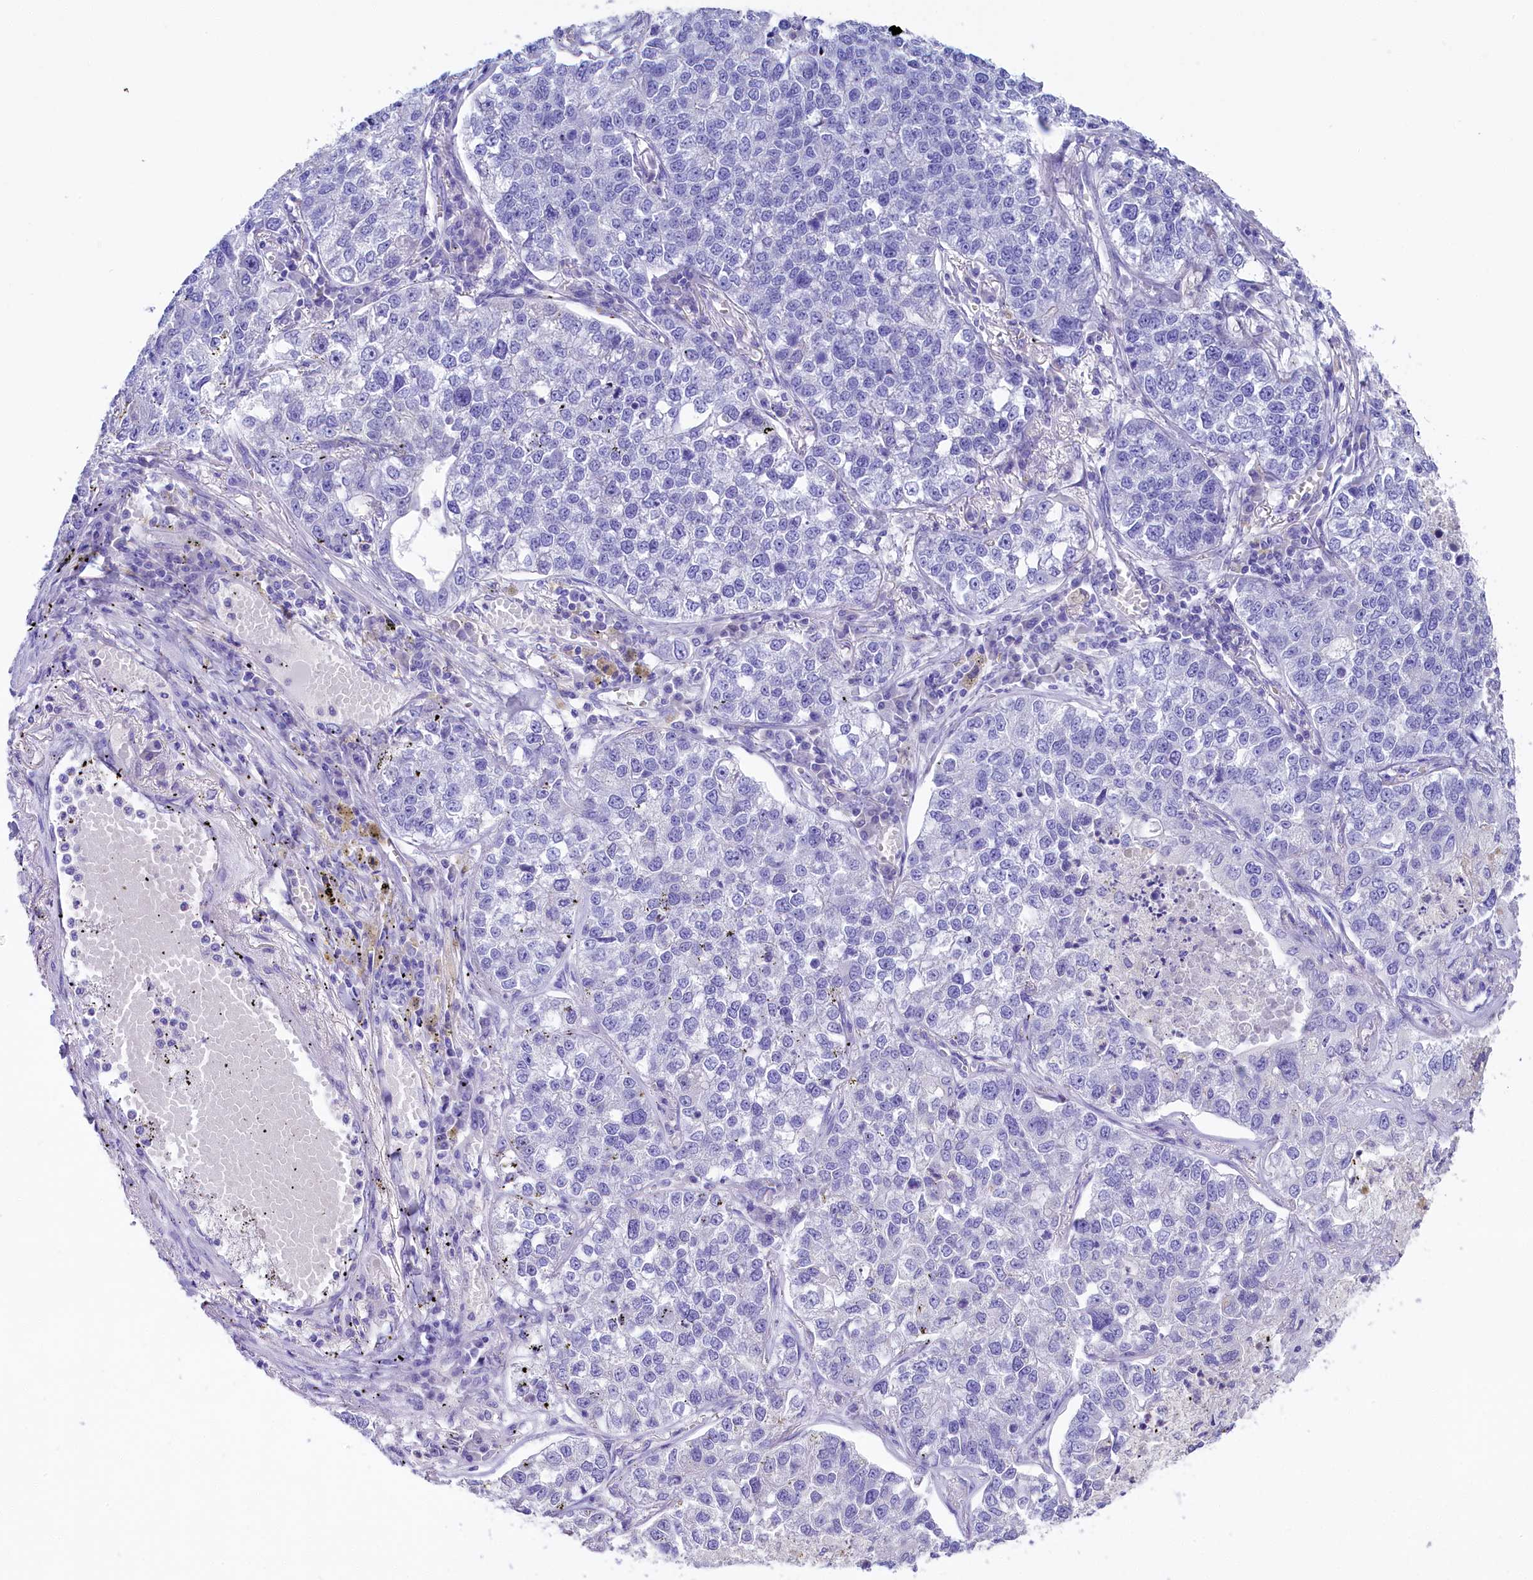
{"staining": {"intensity": "negative", "quantity": "none", "location": "none"}, "tissue": "lung cancer", "cell_type": "Tumor cells", "image_type": "cancer", "snomed": [{"axis": "morphology", "description": "Adenocarcinoma, NOS"}, {"axis": "topography", "description": "Lung"}], "caption": "Tumor cells show no significant protein positivity in lung cancer (adenocarcinoma). The staining was performed using DAB (3,3'-diaminobenzidine) to visualize the protein expression in brown, while the nuclei were stained in blue with hematoxylin (Magnification: 20x).", "gene": "SULT2A1", "patient": {"sex": "male", "age": 49}}